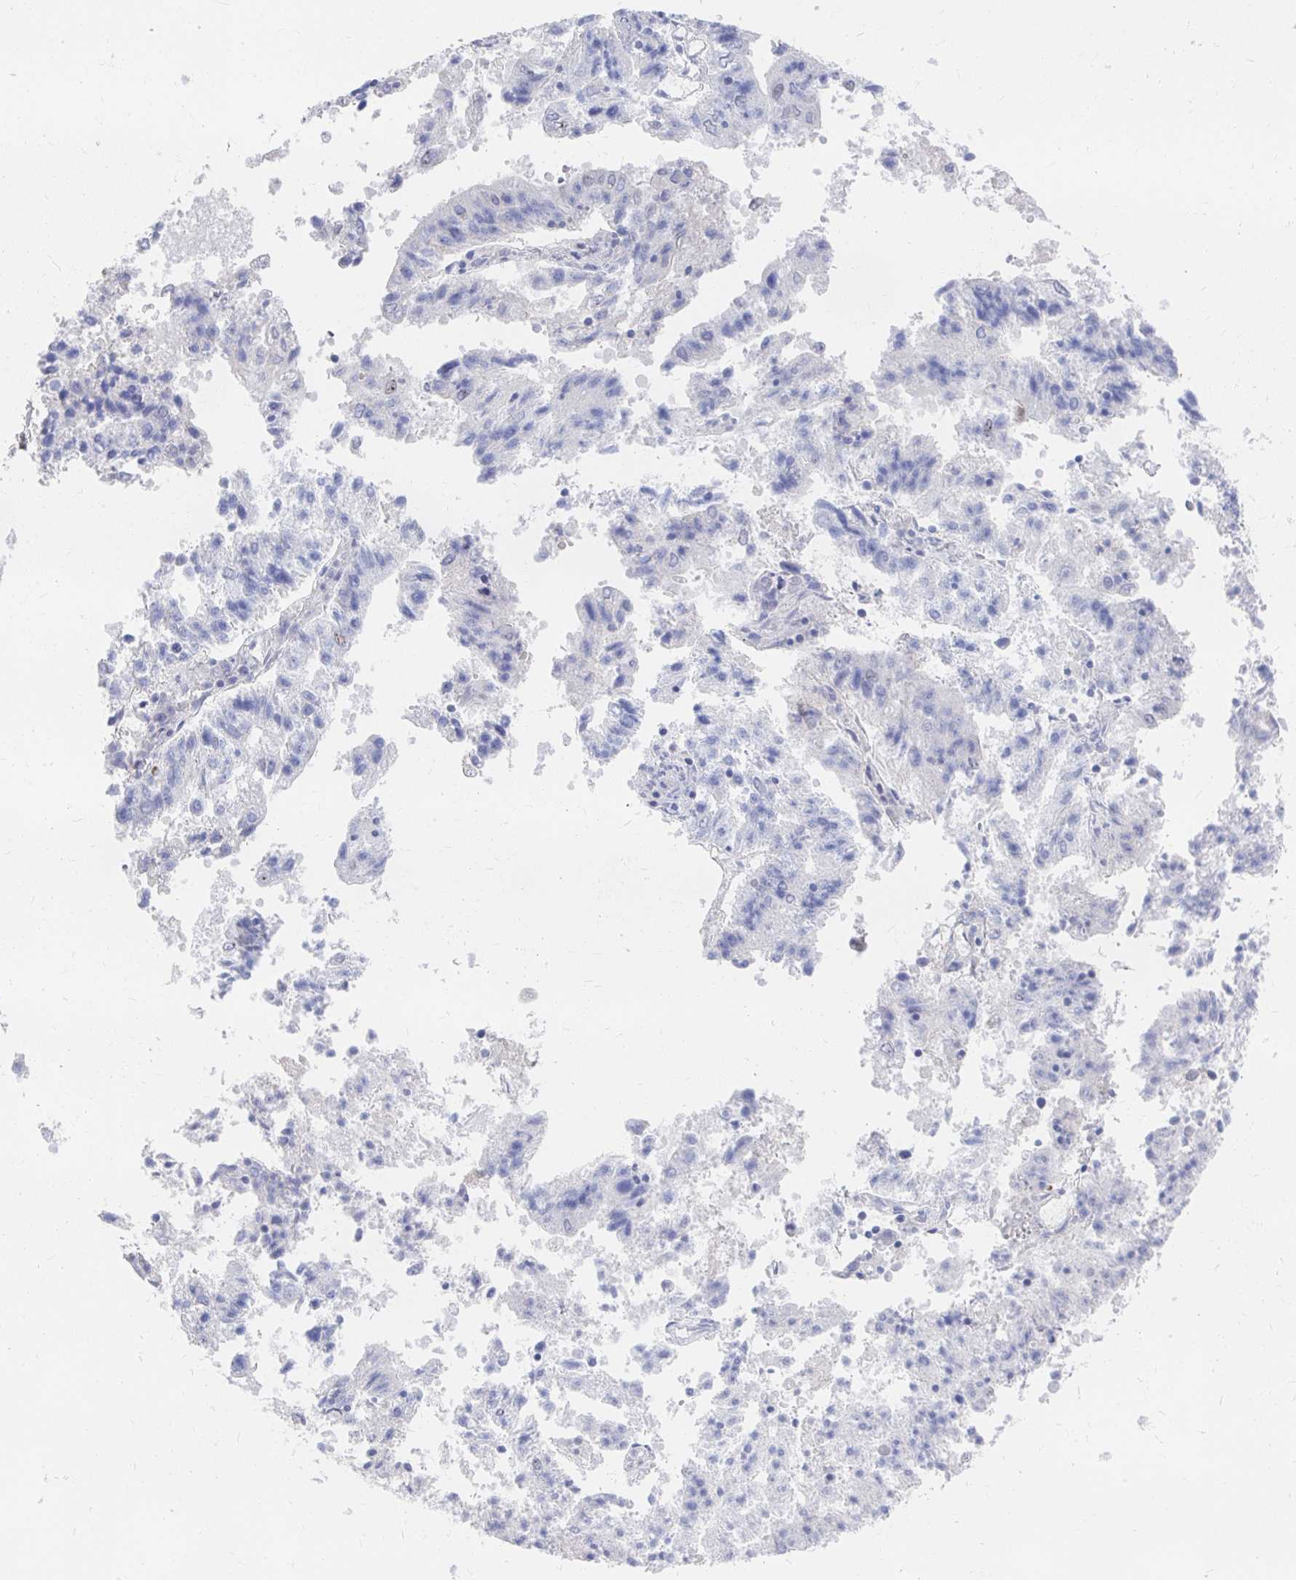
{"staining": {"intensity": "negative", "quantity": "none", "location": "none"}, "tissue": "endometrial cancer", "cell_type": "Tumor cells", "image_type": "cancer", "snomed": [{"axis": "morphology", "description": "Adenocarcinoma, NOS"}, {"axis": "topography", "description": "Endometrium"}], "caption": "This image is of endometrial cancer (adenocarcinoma) stained with immunohistochemistry to label a protein in brown with the nuclei are counter-stained blue. There is no expression in tumor cells.", "gene": "CLIC3", "patient": {"sex": "female", "age": 82}}